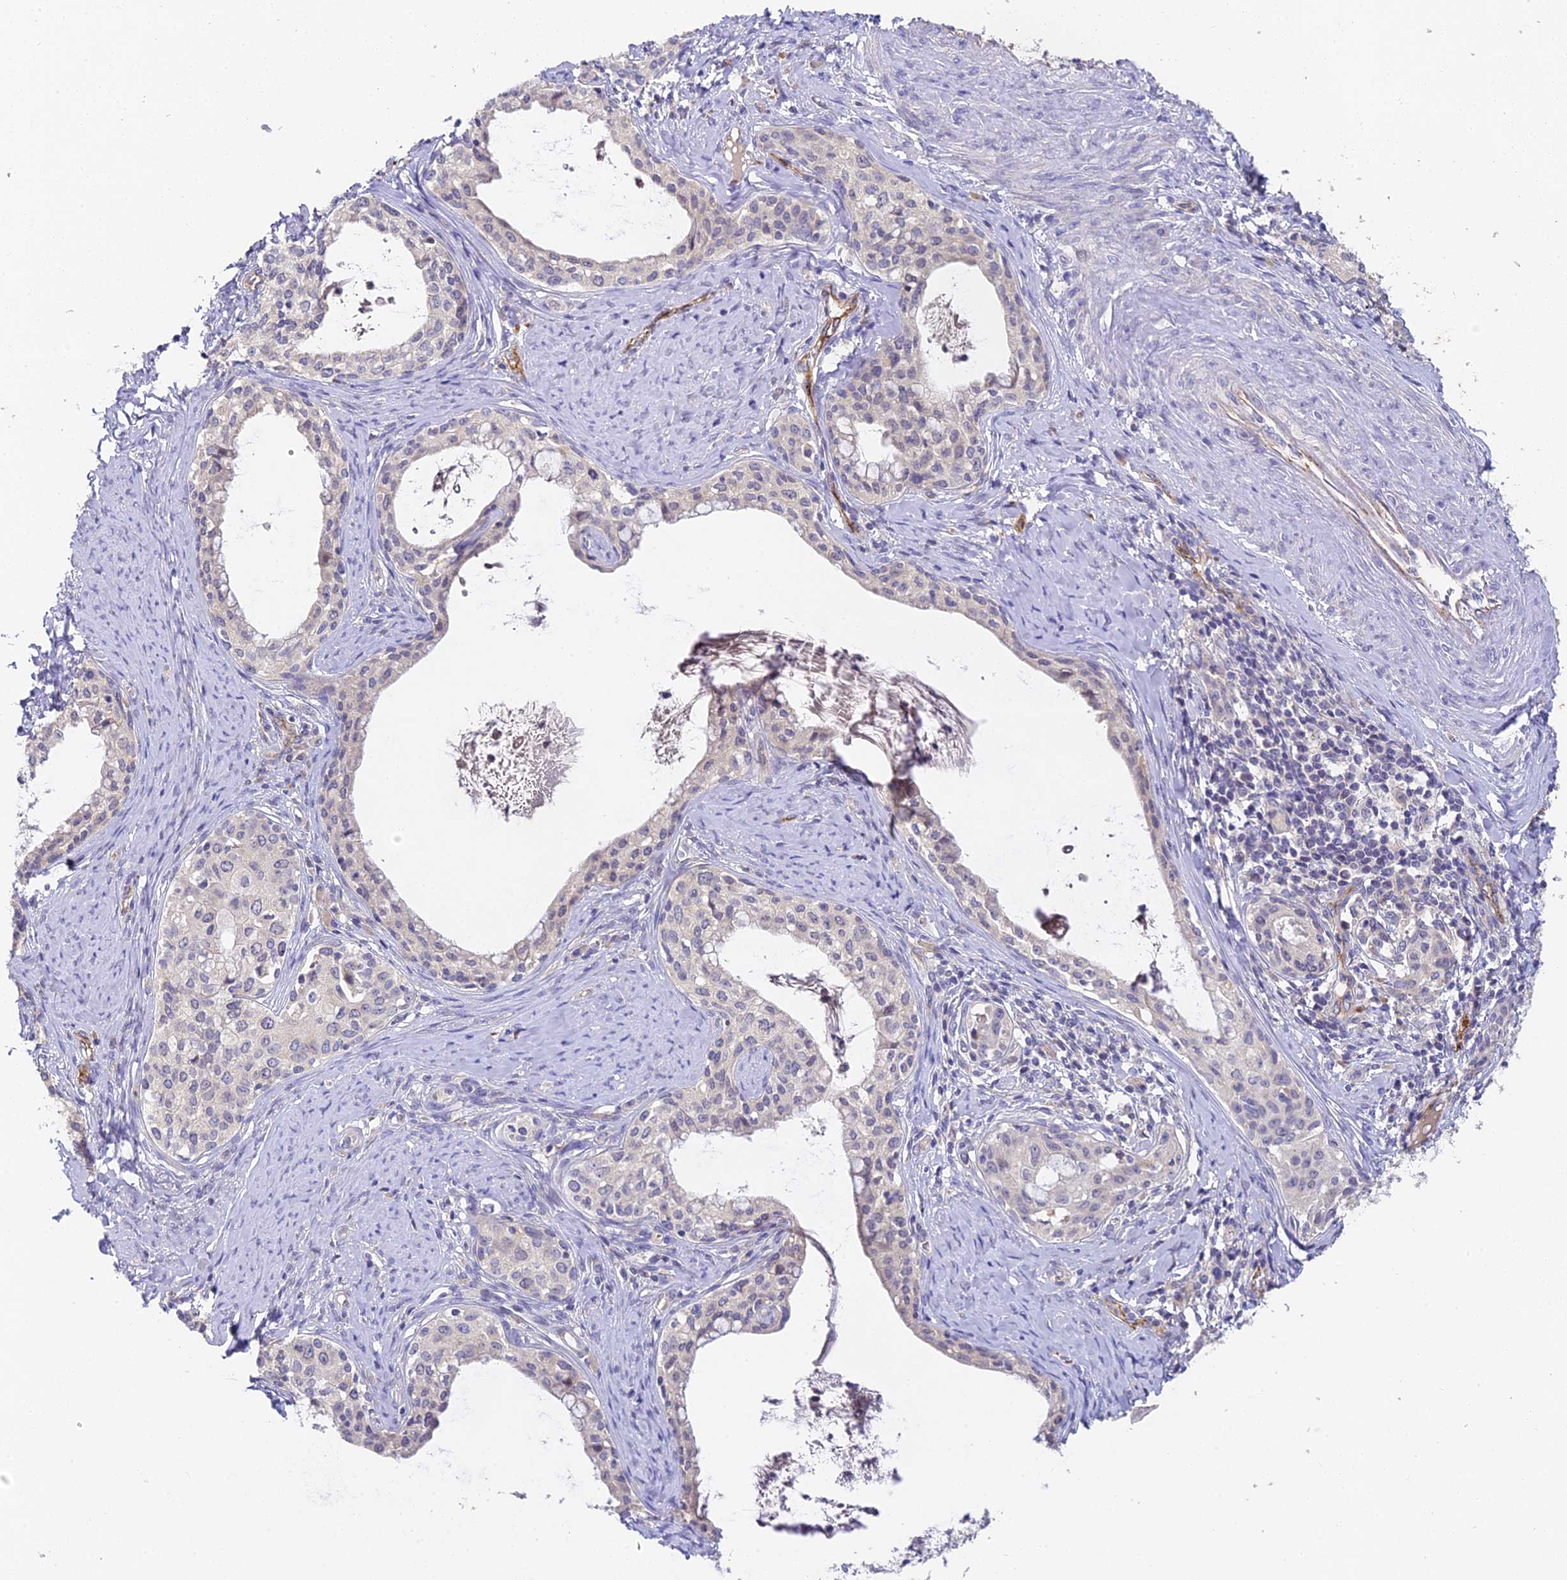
{"staining": {"intensity": "negative", "quantity": "none", "location": "none"}, "tissue": "cervical cancer", "cell_type": "Tumor cells", "image_type": "cancer", "snomed": [{"axis": "morphology", "description": "Squamous cell carcinoma, NOS"}, {"axis": "morphology", "description": "Adenocarcinoma, NOS"}, {"axis": "topography", "description": "Cervix"}], "caption": "There is no significant positivity in tumor cells of cervical squamous cell carcinoma.", "gene": "DNAAF10", "patient": {"sex": "female", "age": 52}}